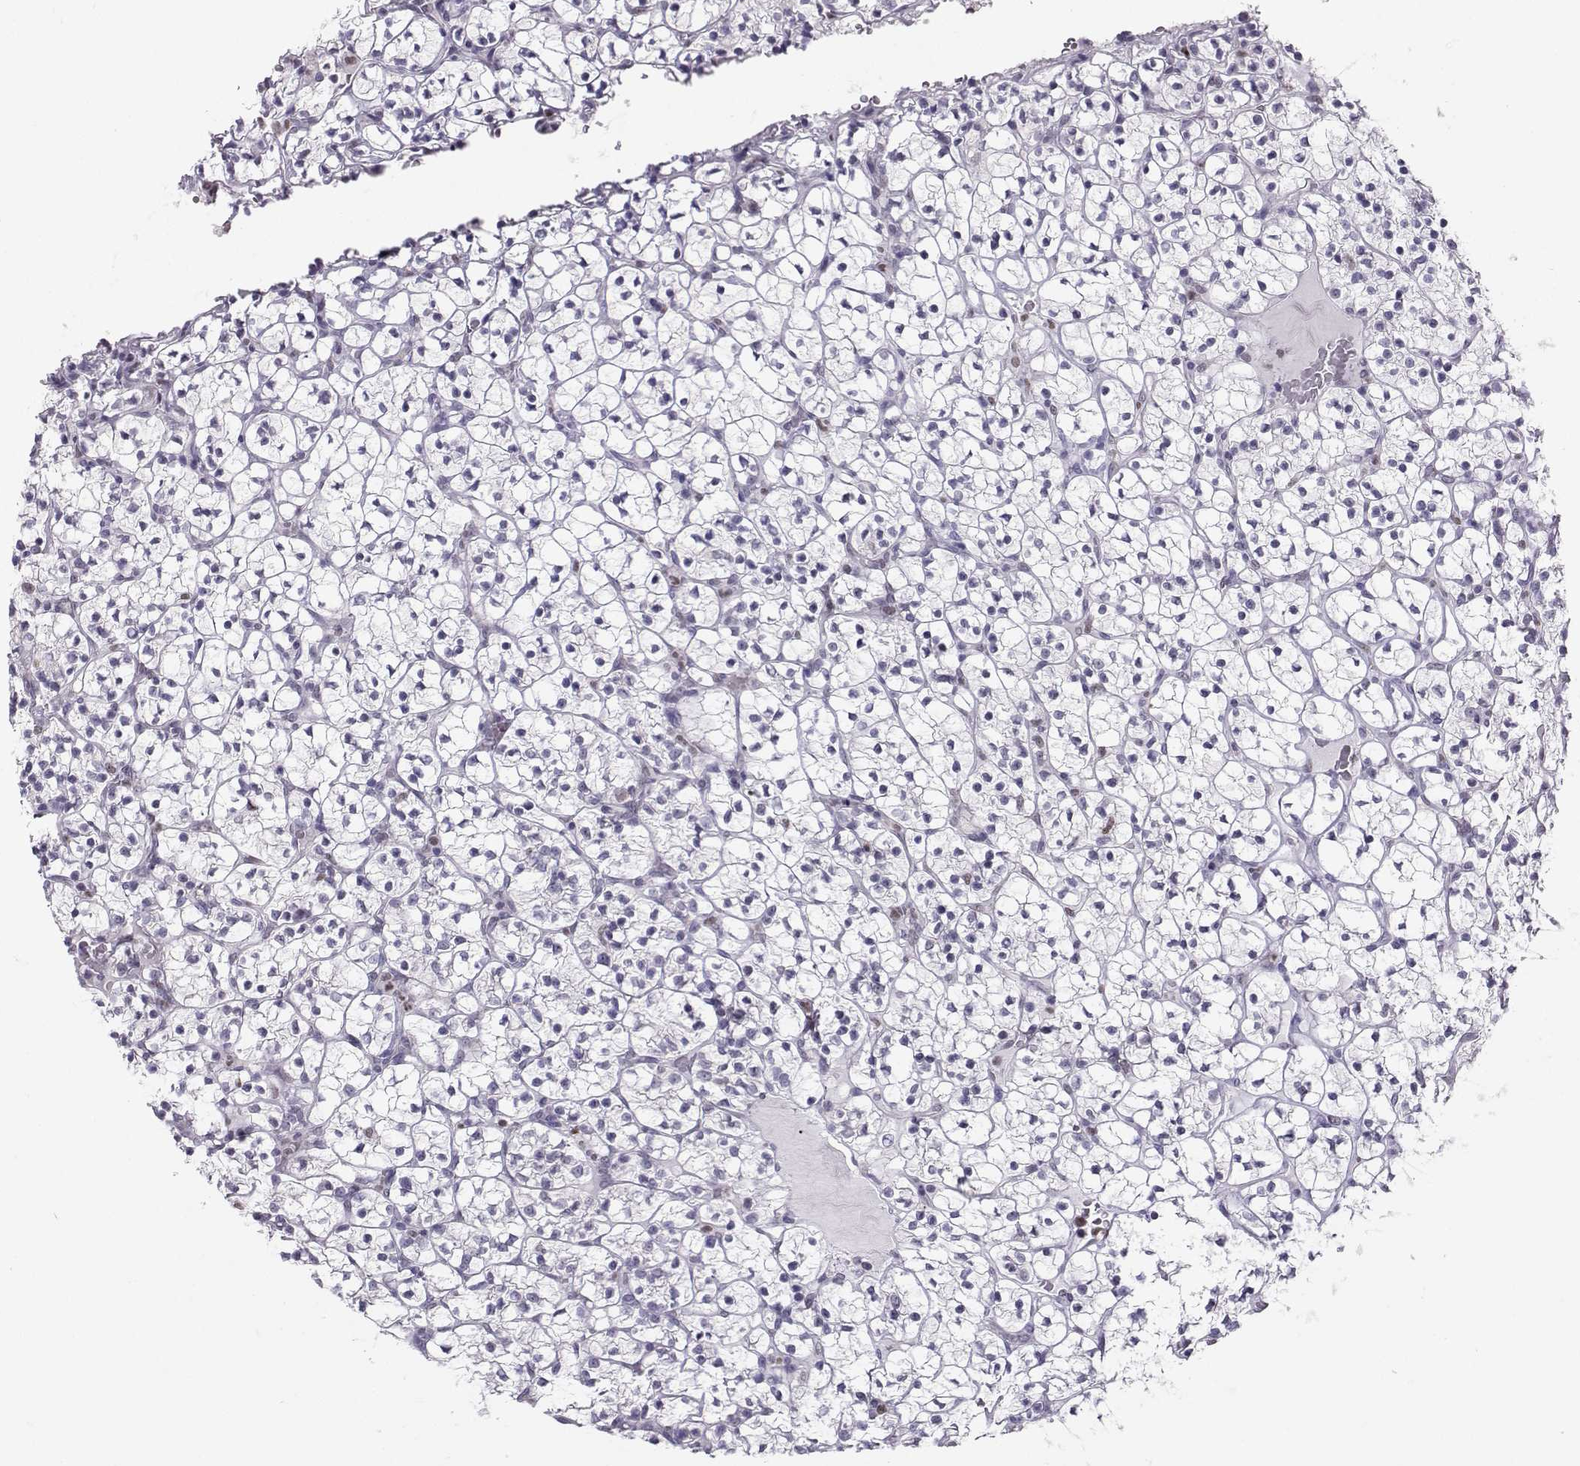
{"staining": {"intensity": "negative", "quantity": "none", "location": "none"}, "tissue": "renal cancer", "cell_type": "Tumor cells", "image_type": "cancer", "snomed": [{"axis": "morphology", "description": "Adenocarcinoma, NOS"}, {"axis": "topography", "description": "Kidney"}], "caption": "A high-resolution micrograph shows immunohistochemistry staining of adenocarcinoma (renal), which shows no significant expression in tumor cells.", "gene": "TEDC2", "patient": {"sex": "female", "age": 89}}